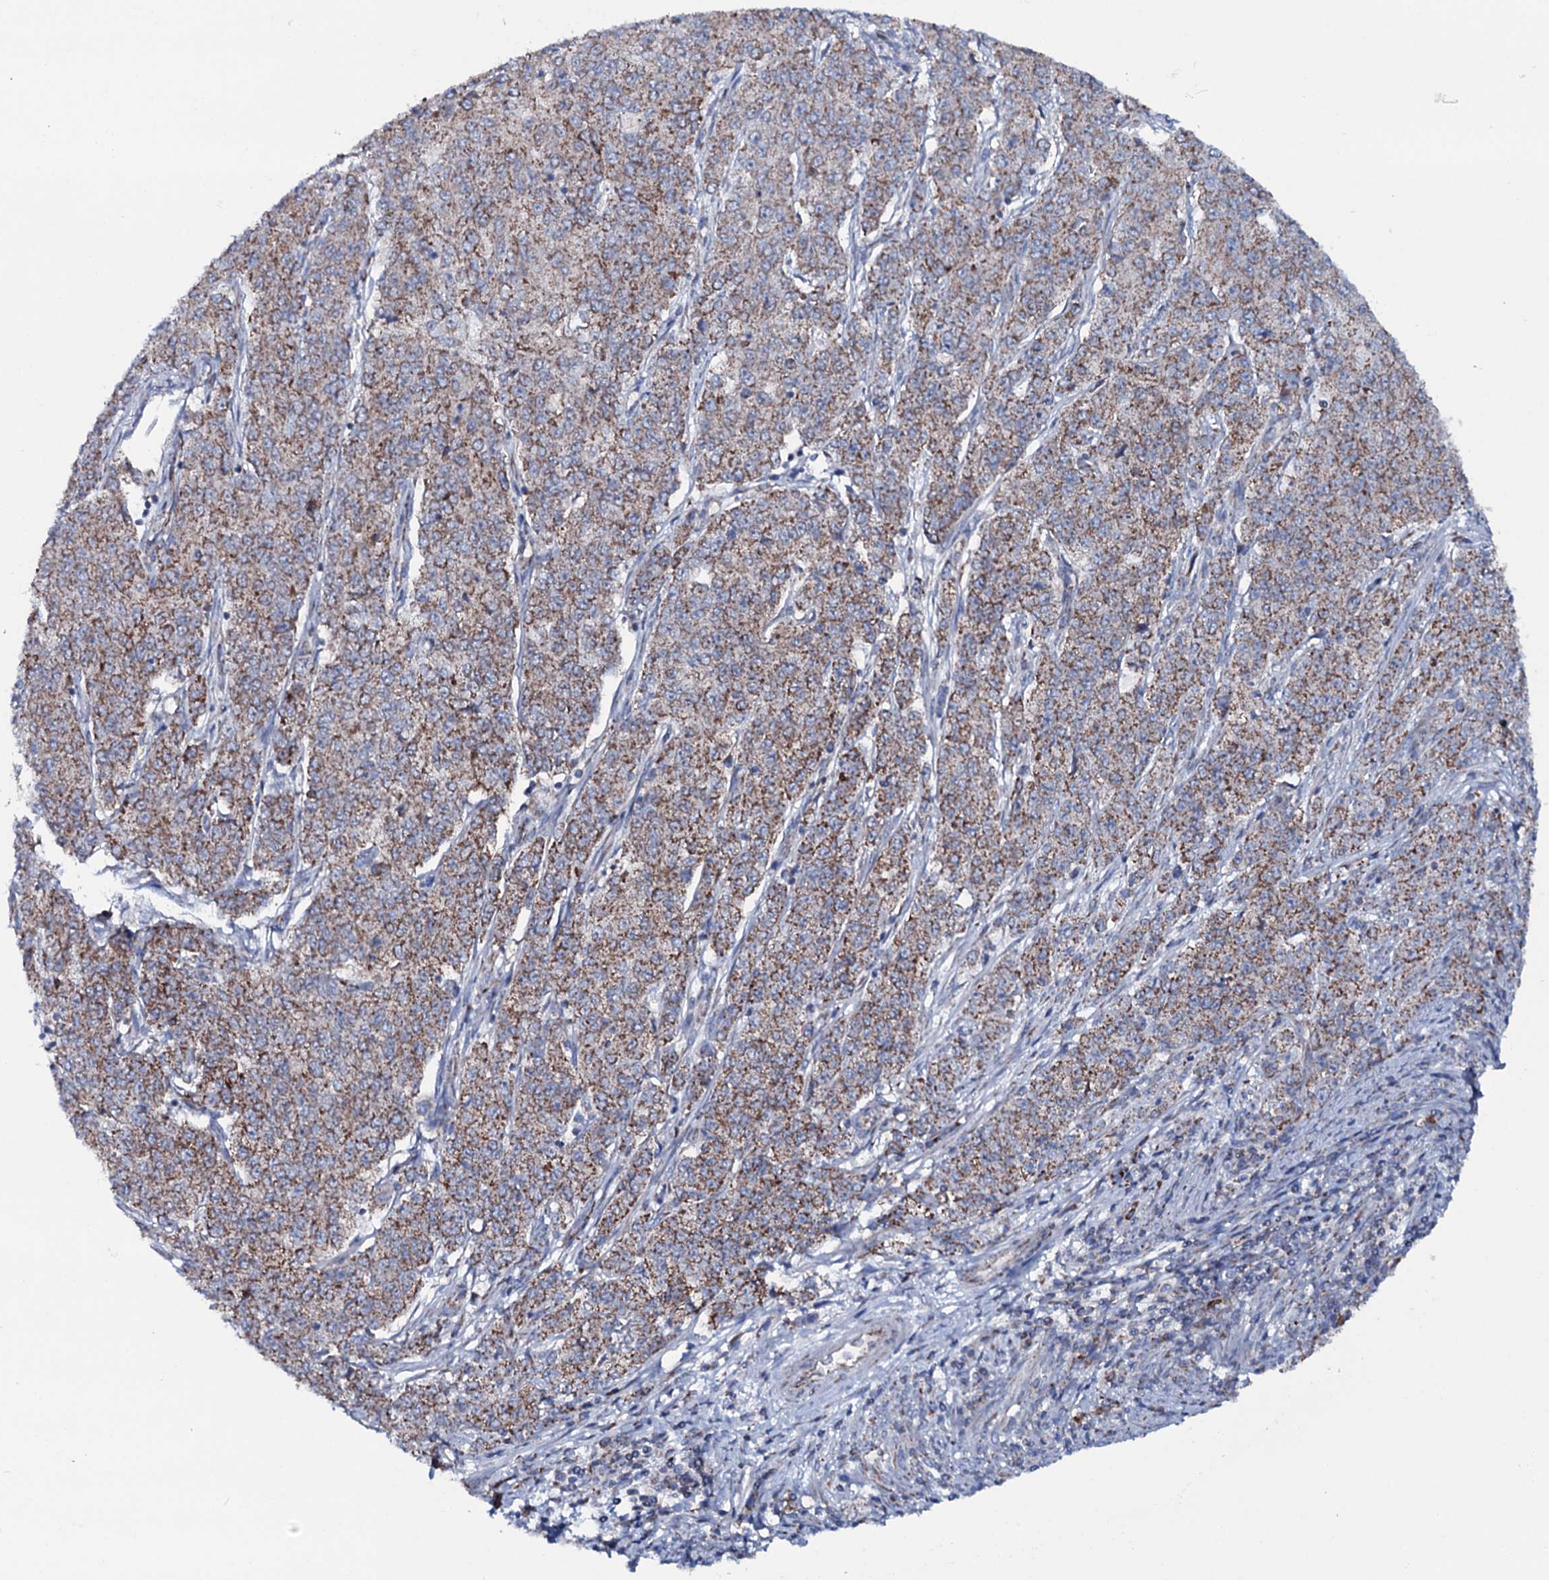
{"staining": {"intensity": "moderate", "quantity": ">75%", "location": "cytoplasmic/membranous"}, "tissue": "endometrial cancer", "cell_type": "Tumor cells", "image_type": "cancer", "snomed": [{"axis": "morphology", "description": "Adenocarcinoma, NOS"}, {"axis": "topography", "description": "Endometrium"}], "caption": "Tumor cells exhibit medium levels of moderate cytoplasmic/membranous positivity in about >75% of cells in adenocarcinoma (endometrial).", "gene": "MRPS35", "patient": {"sex": "female", "age": 50}}